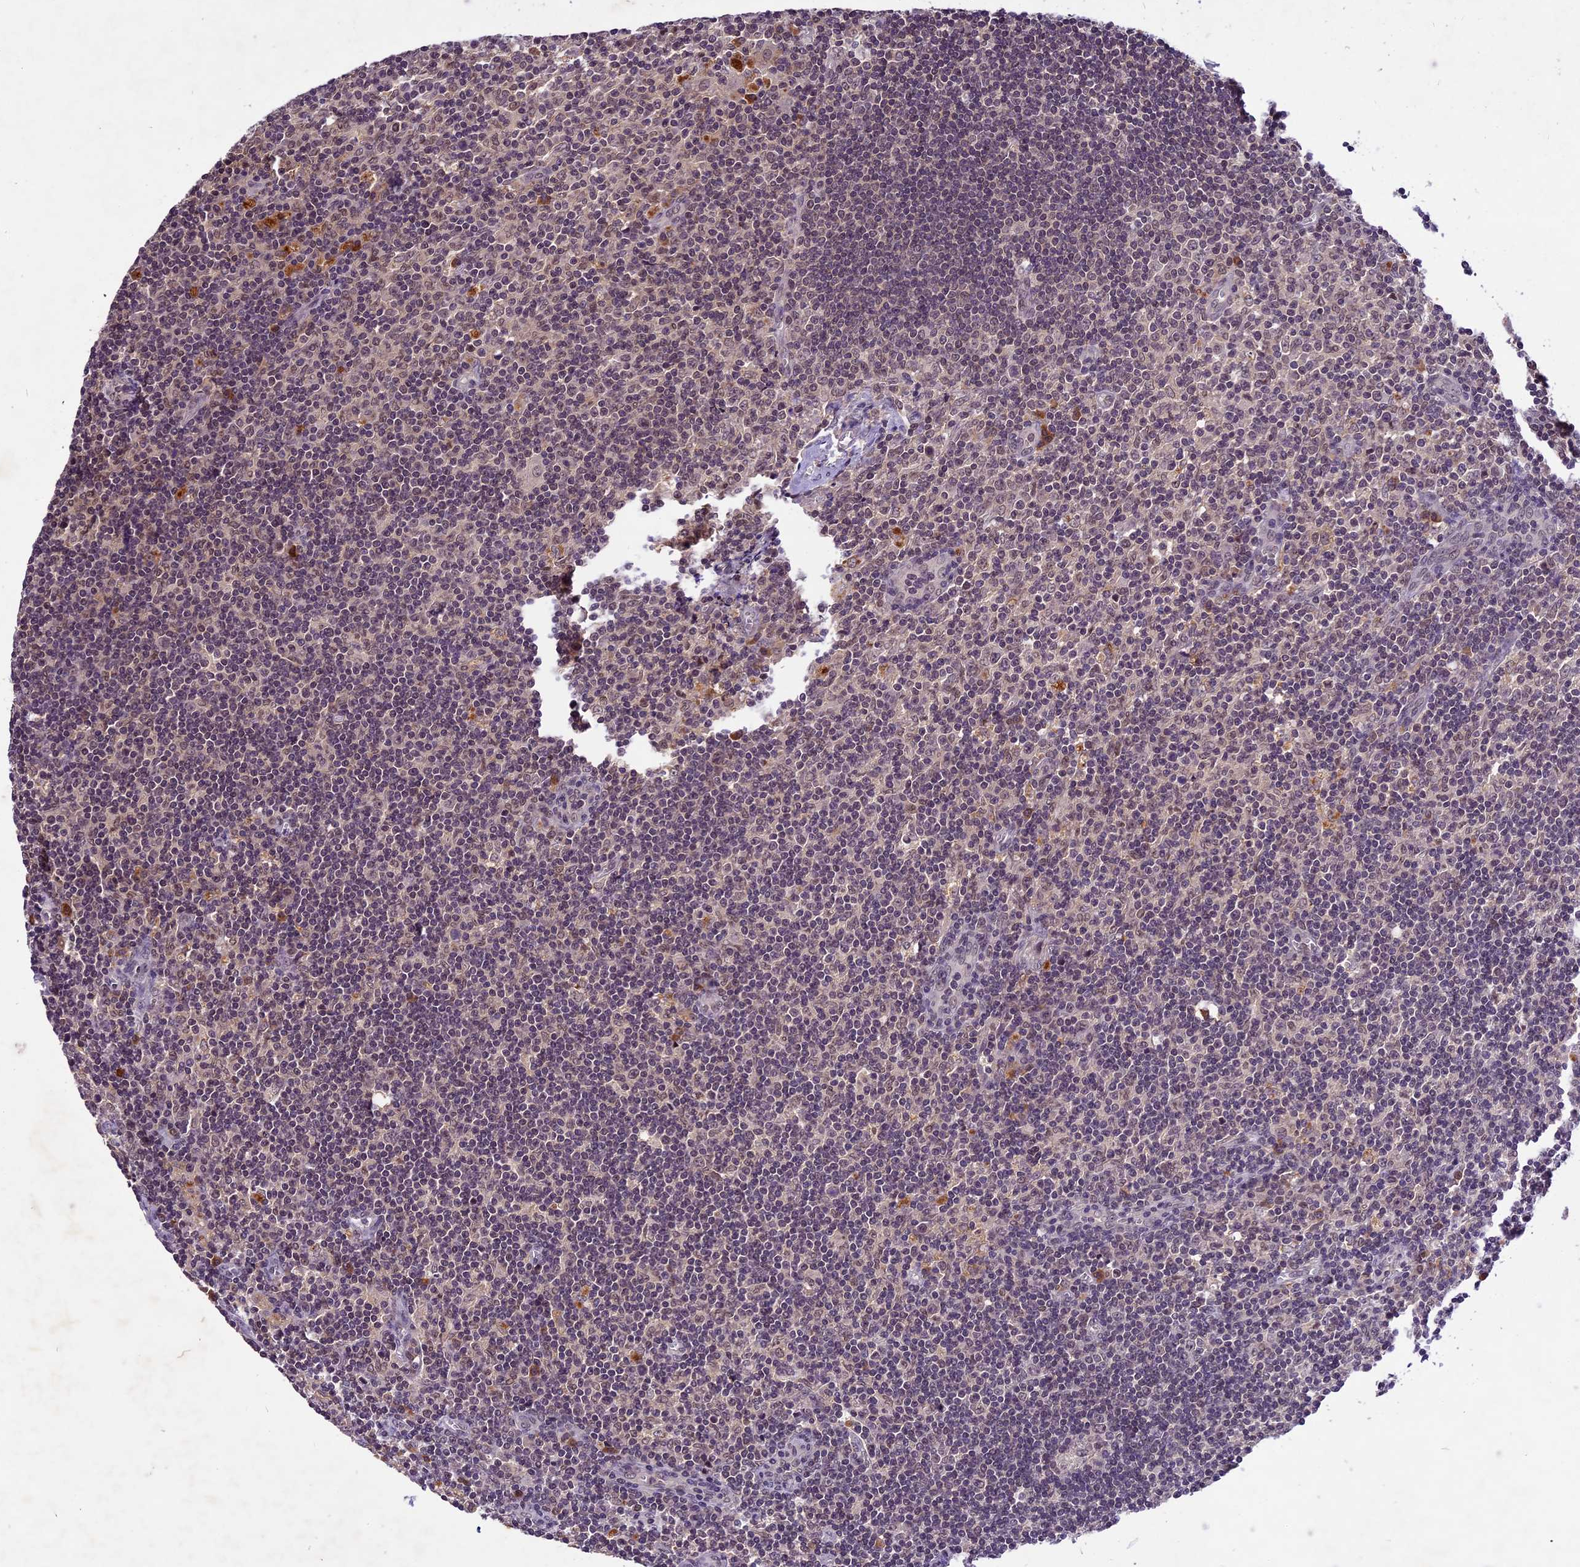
{"staining": {"intensity": "weak", "quantity": "25%-75%", "location": "nuclear"}, "tissue": "lymph node", "cell_type": "Germinal center cells", "image_type": "normal", "snomed": [{"axis": "morphology", "description": "Normal tissue, NOS"}, {"axis": "topography", "description": "Lymph node"}], "caption": "High-power microscopy captured an IHC photomicrograph of normal lymph node, revealing weak nuclear positivity in about 25%-75% of germinal center cells. (Stains: DAB in brown, nuclei in blue, Microscopy: brightfield microscopy at high magnification).", "gene": "ATP10A", "patient": {"sex": "male", "age": 58}}